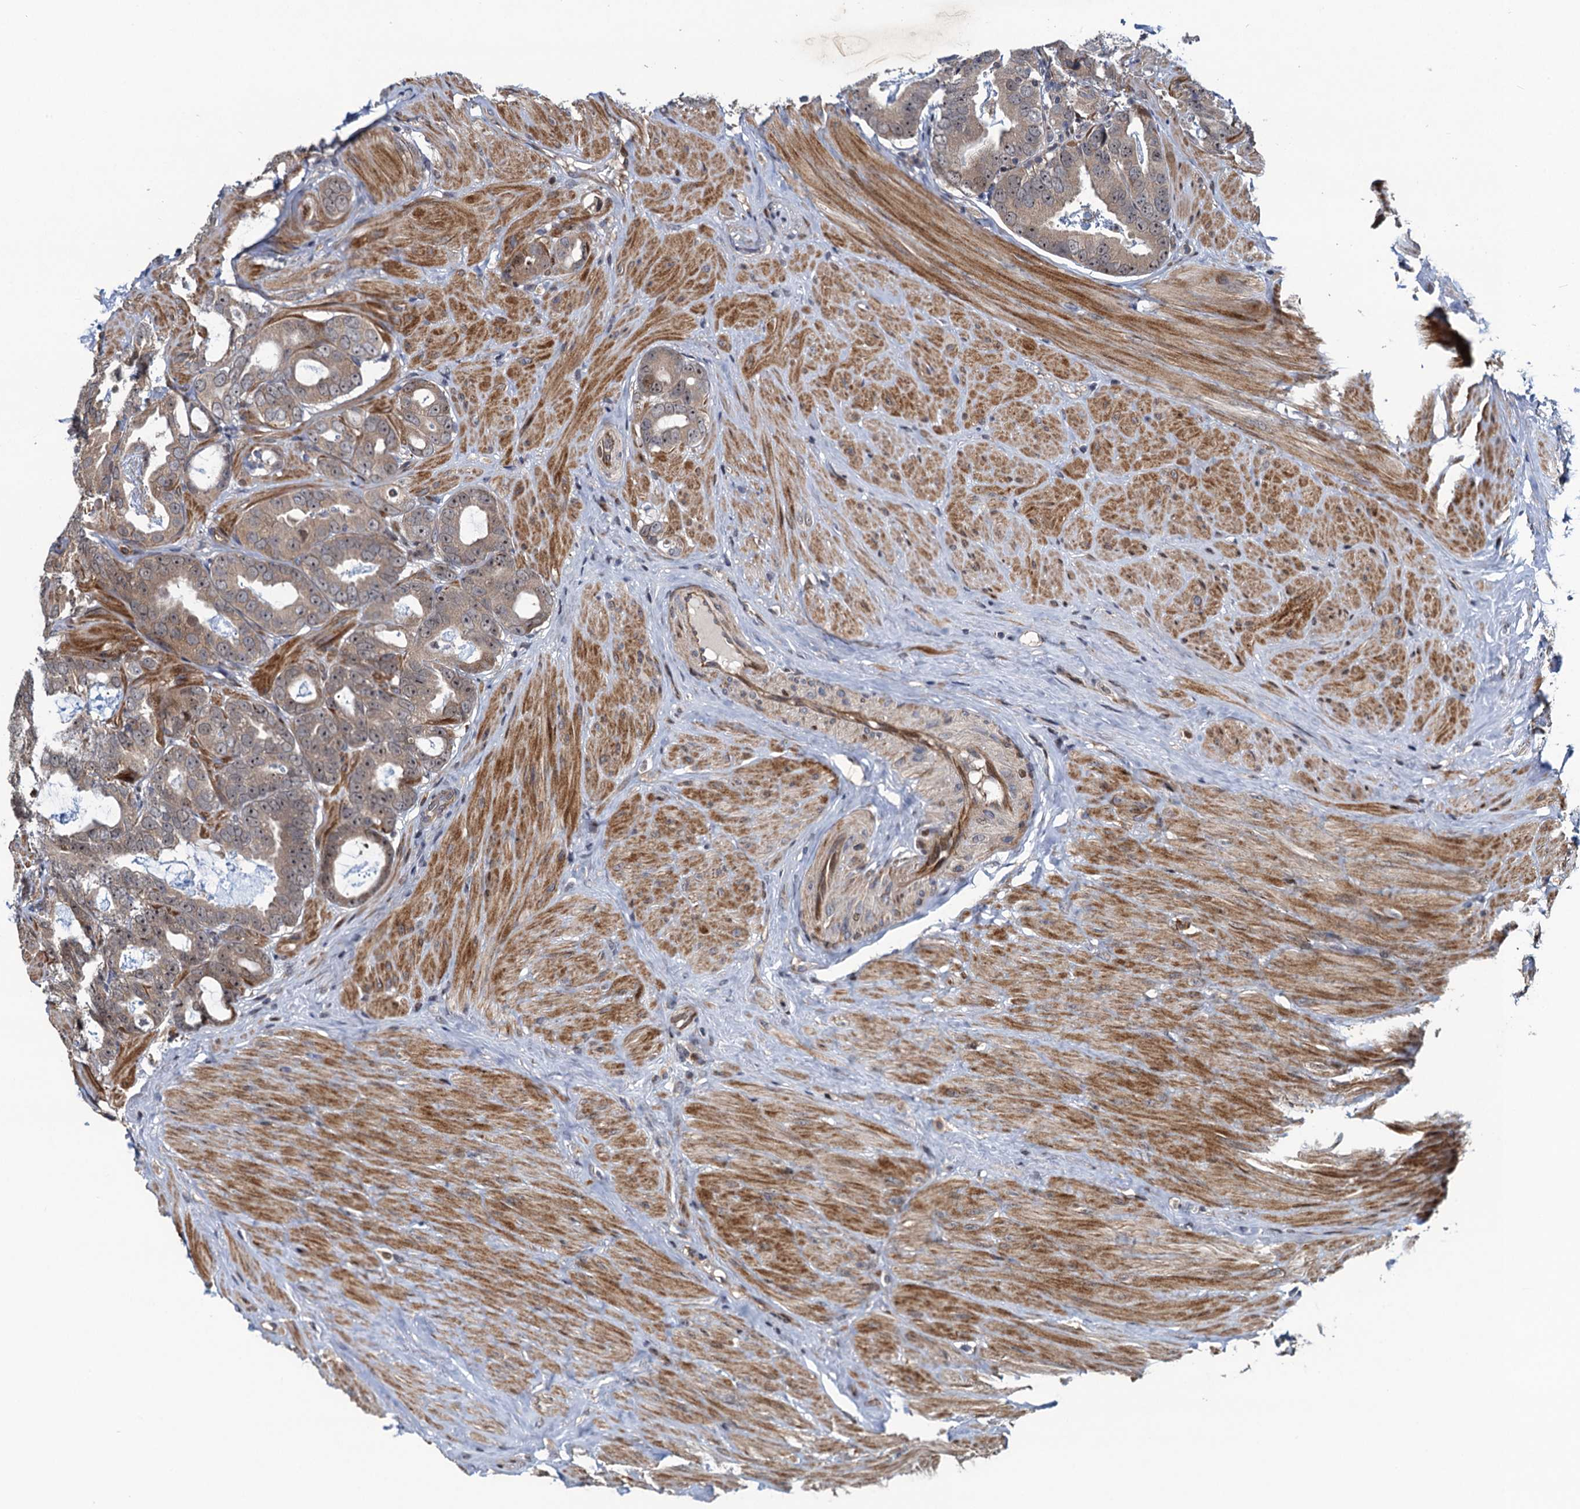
{"staining": {"intensity": "weak", "quantity": ">75%", "location": "cytoplasmic/membranous"}, "tissue": "prostate cancer", "cell_type": "Tumor cells", "image_type": "cancer", "snomed": [{"axis": "morphology", "description": "Adenocarcinoma, Low grade"}, {"axis": "topography", "description": "Prostate"}], "caption": "Protein staining demonstrates weak cytoplasmic/membranous positivity in about >75% of tumor cells in prostate adenocarcinoma (low-grade).", "gene": "ATOSA", "patient": {"sex": "male", "age": 71}}